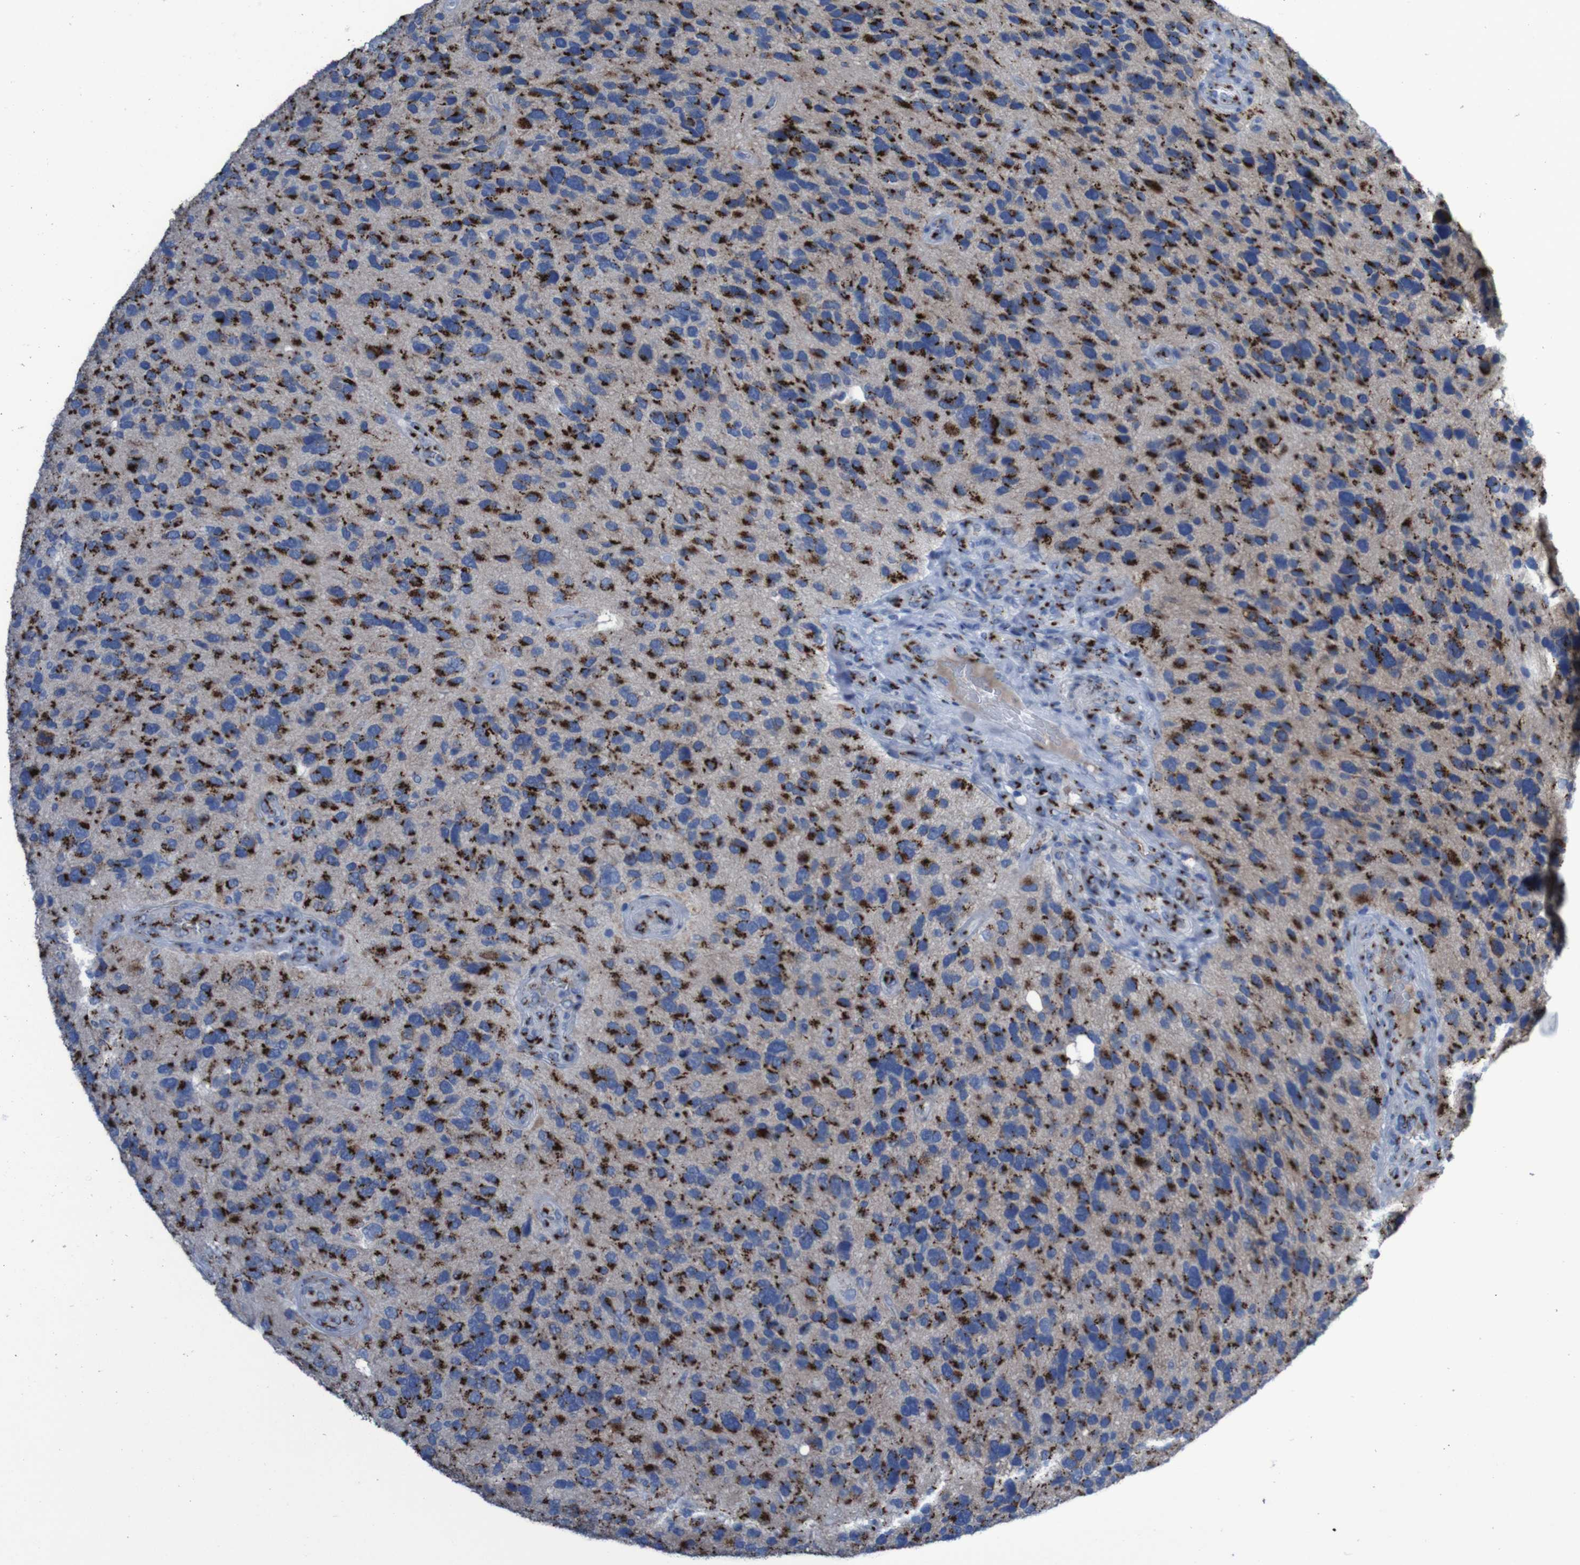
{"staining": {"intensity": "strong", "quantity": ">75%", "location": "cytoplasmic/membranous"}, "tissue": "glioma", "cell_type": "Tumor cells", "image_type": "cancer", "snomed": [{"axis": "morphology", "description": "Glioma, malignant, High grade"}, {"axis": "topography", "description": "Brain"}], "caption": "Strong cytoplasmic/membranous protein positivity is seen in about >75% of tumor cells in glioma.", "gene": "GOLM1", "patient": {"sex": "female", "age": 58}}